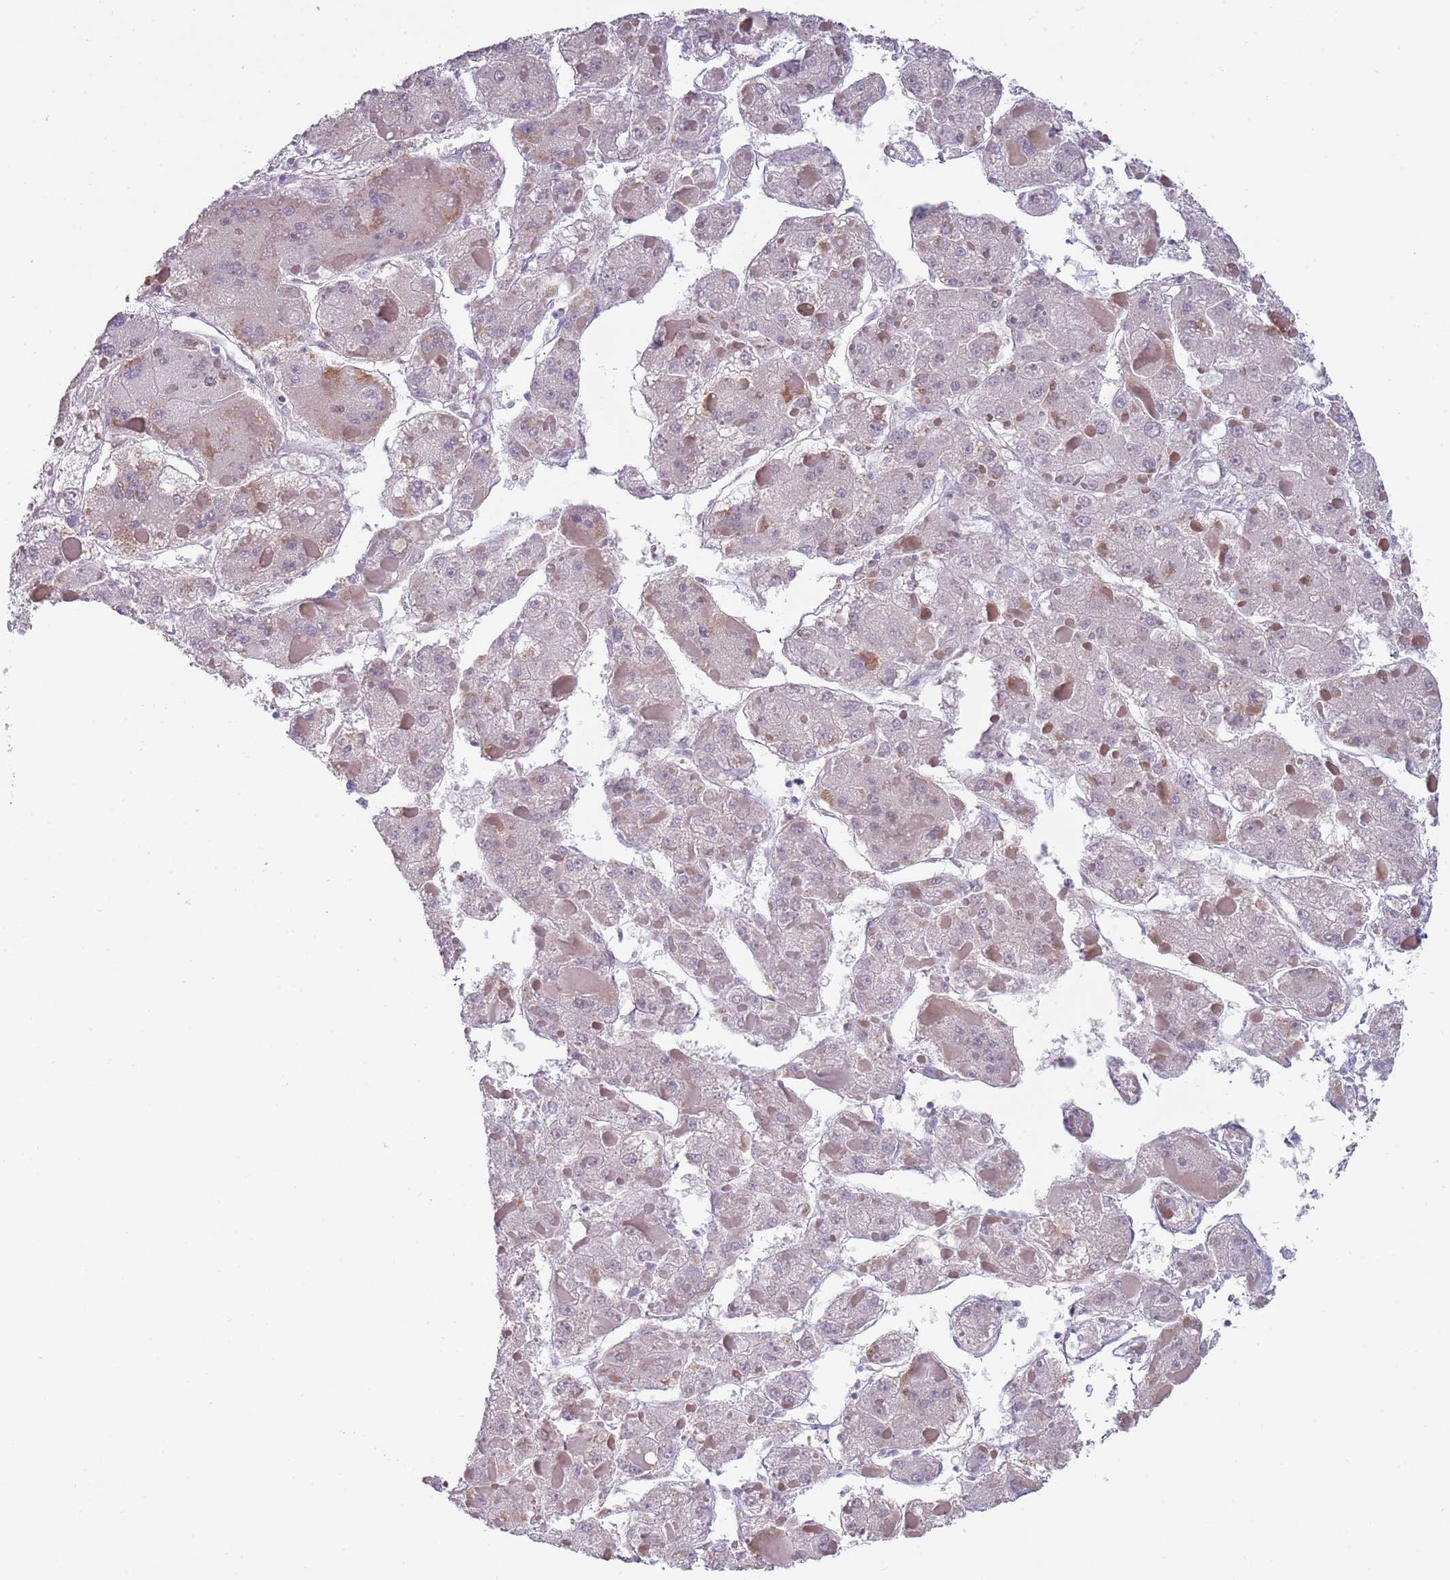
{"staining": {"intensity": "negative", "quantity": "none", "location": "none"}, "tissue": "liver cancer", "cell_type": "Tumor cells", "image_type": "cancer", "snomed": [{"axis": "morphology", "description": "Carcinoma, Hepatocellular, NOS"}, {"axis": "topography", "description": "Liver"}], "caption": "Immunohistochemistry (IHC) of human liver cancer (hepatocellular carcinoma) displays no positivity in tumor cells.", "gene": "NBPF3", "patient": {"sex": "female", "age": 73}}